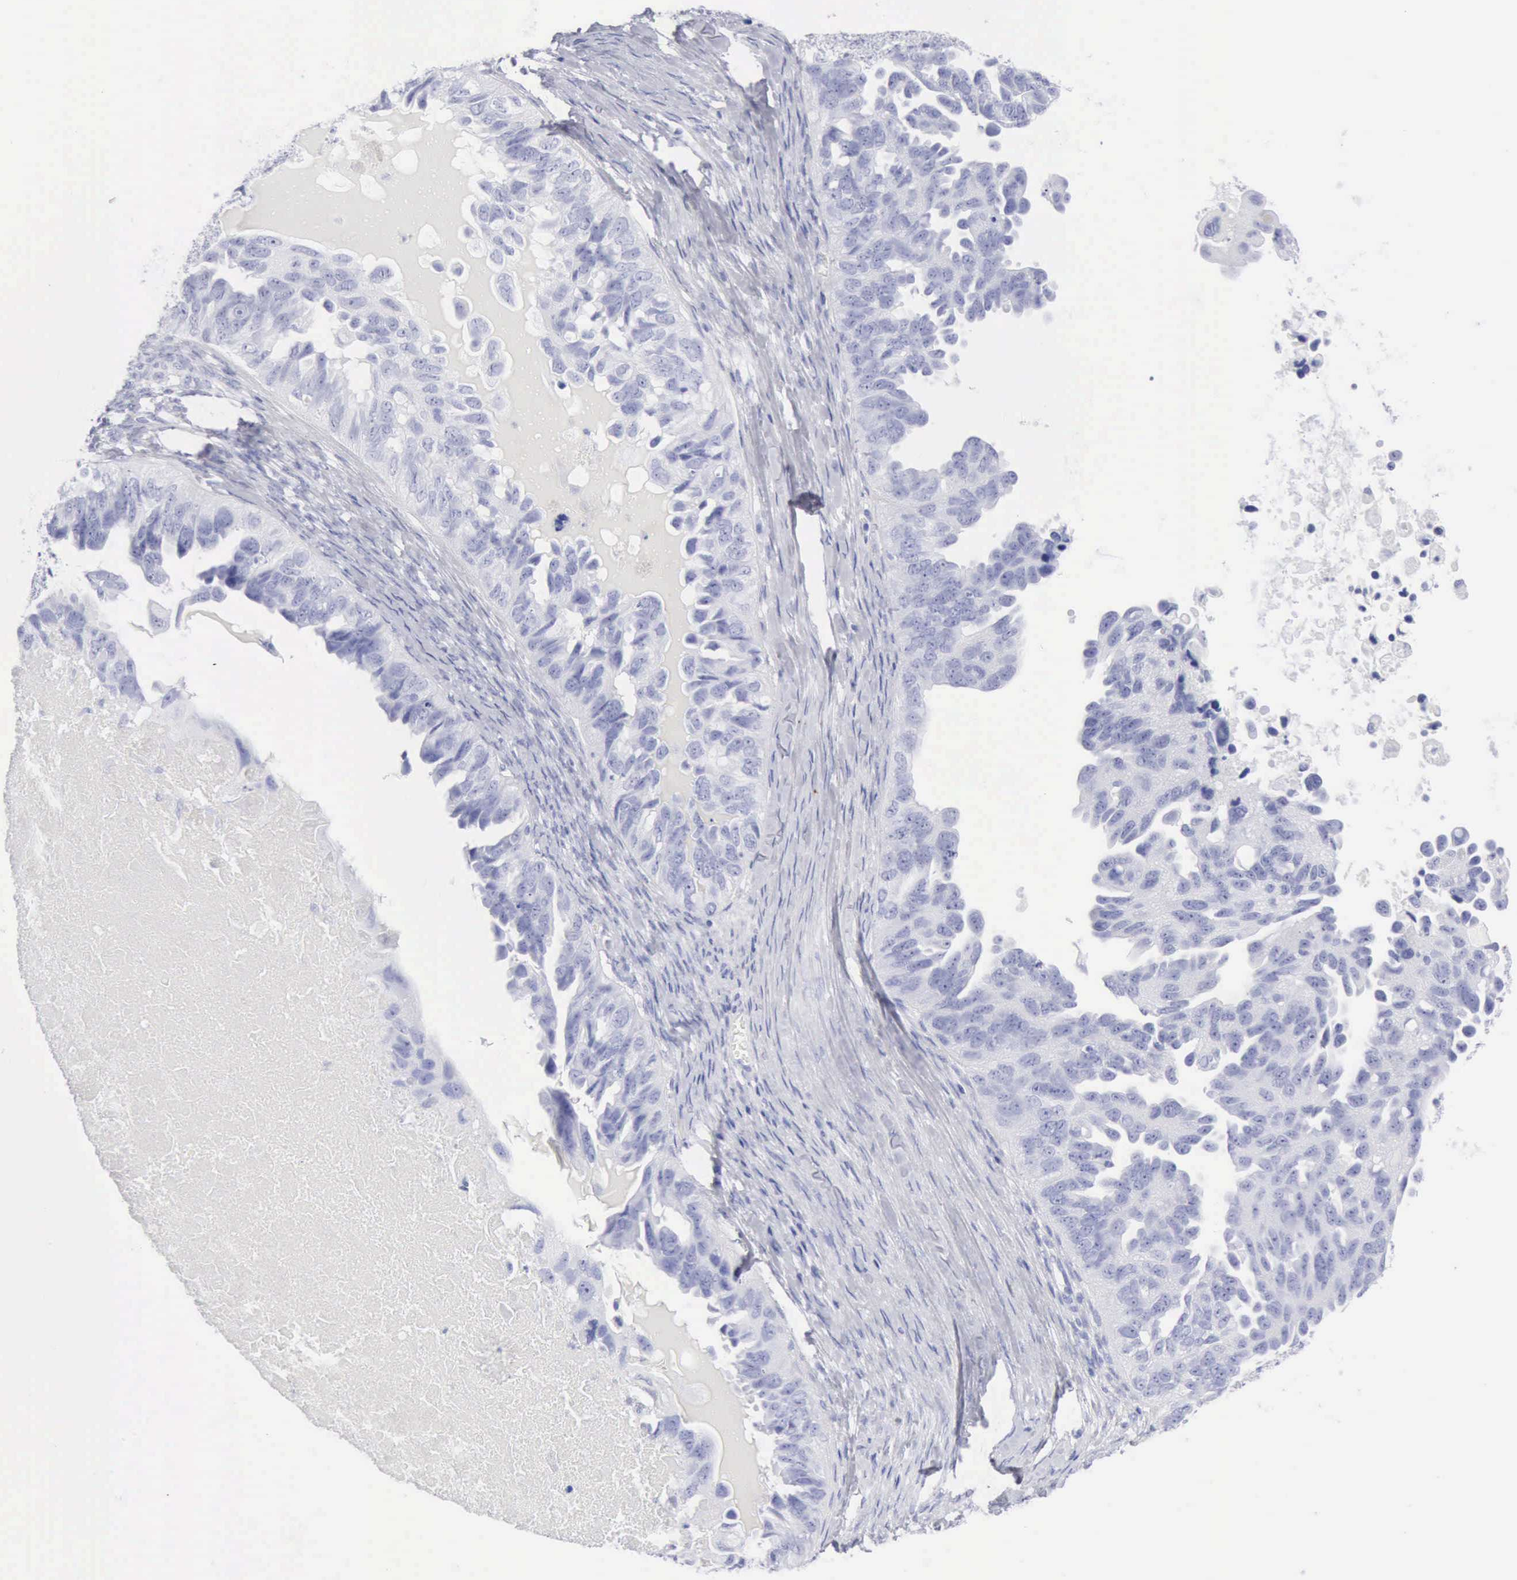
{"staining": {"intensity": "negative", "quantity": "none", "location": "none"}, "tissue": "ovarian cancer", "cell_type": "Tumor cells", "image_type": "cancer", "snomed": [{"axis": "morphology", "description": "Cystadenocarcinoma, serous, NOS"}, {"axis": "topography", "description": "Ovary"}], "caption": "A micrograph of human ovarian cancer is negative for staining in tumor cells.", "gene": "KRT10", "patient": {"sex": "female", "age": 82}}